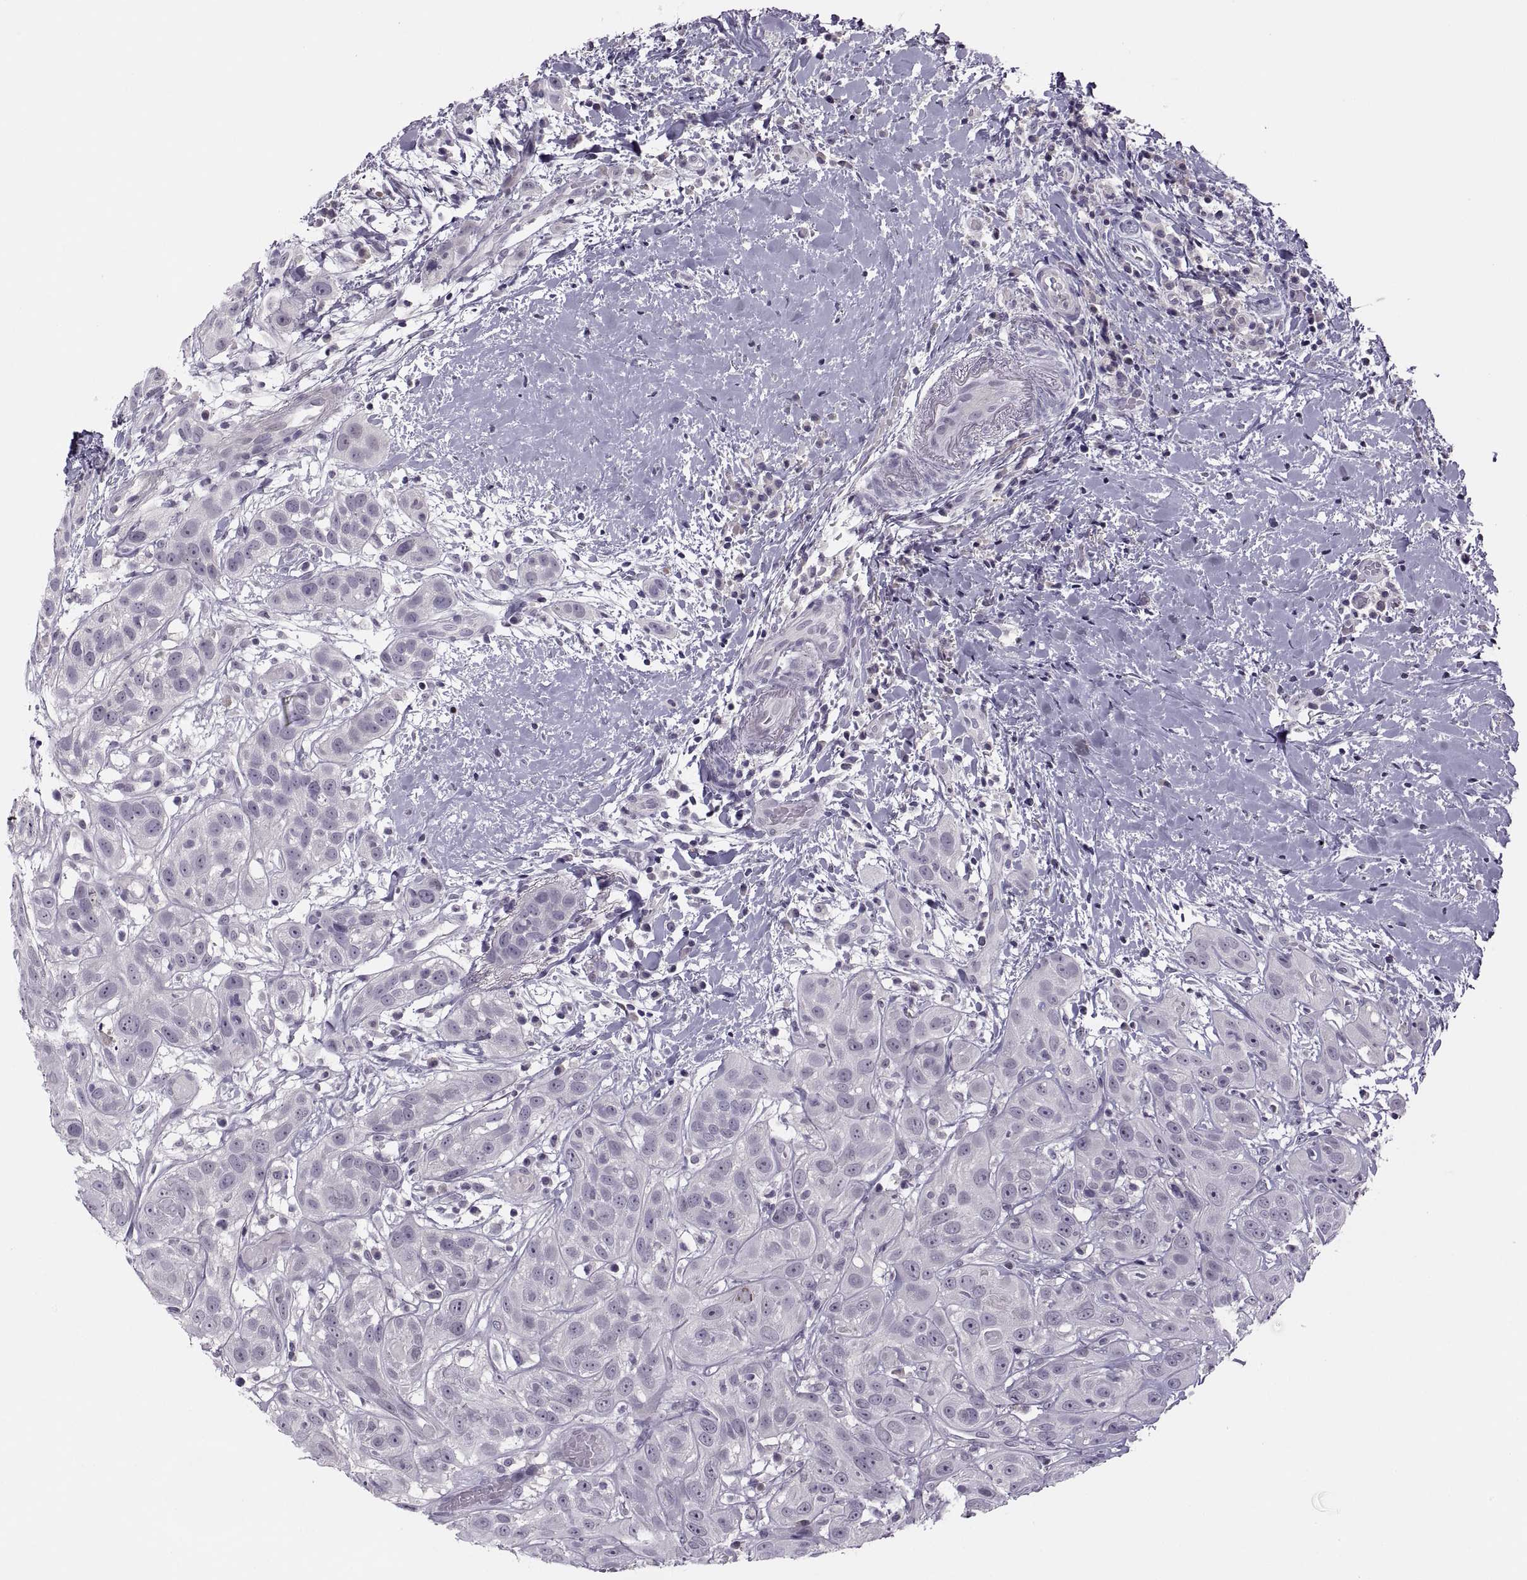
{"staining": {"intensity": "negative", "quantity": "none", "location": "none"}, "tissue": "head and neck cancer", "cell_type": "Tumor cells", "image_type": "cancer", "snomed": [{"axis": "morphology", "description": "Normal tissue, NOS"}, {"axis": "morphology", "description": "Squamous cell carcinoma, NOS"}, {"axis": "topography", "description": "Oral tissue"}, {"axis": "topography", "description": "Salivary gland"}, {"axis": "topography", "description": "Head-Neck"}], "caption": "A photomicrograph of head and neck cancer stained for a protein exhibits no brown staining in tumor cells.", "gene": "CHCT1", "patient": {"sex": "female", "age": 62}}